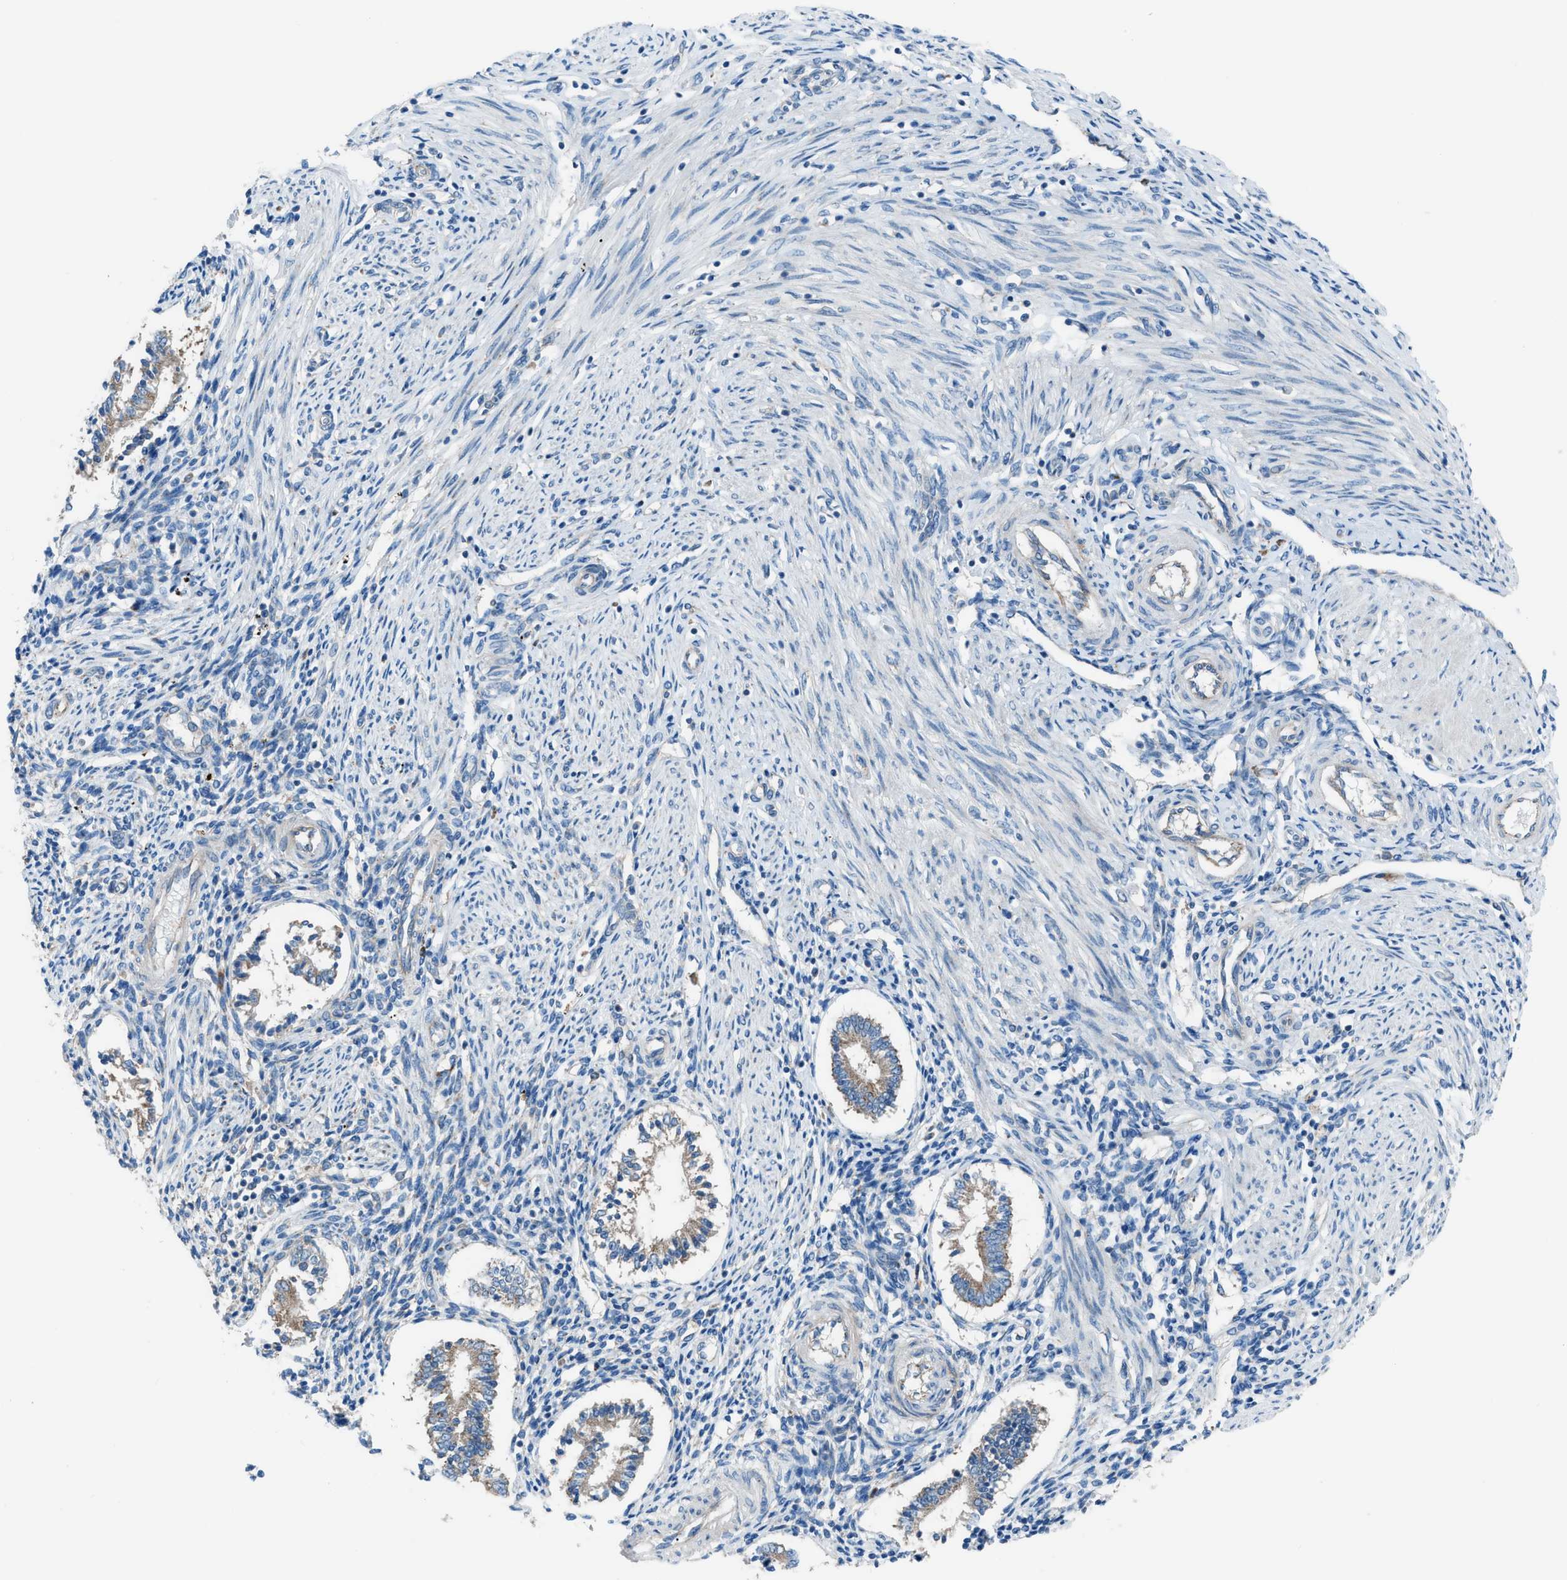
{"staining": {"intensity": "negative", "quantity": "none", "location": "none"}, "tissue": "endometrium", "cell_type": "Cells in endometrial stroma", "image_type": "normal", "snomed": [{"axis": "morphology", "description": "Normal tissue, NOS"}, {"axis": "topography", "description": "Endometrium"}], "caption": "Immunohistochemistry histopathology image of normal endometrium stained for a protein (brown), which reveals no staining in cells in endometrial stroma.", "gene": "HEG1", "patient": {"sex": "female", "age": 42}}